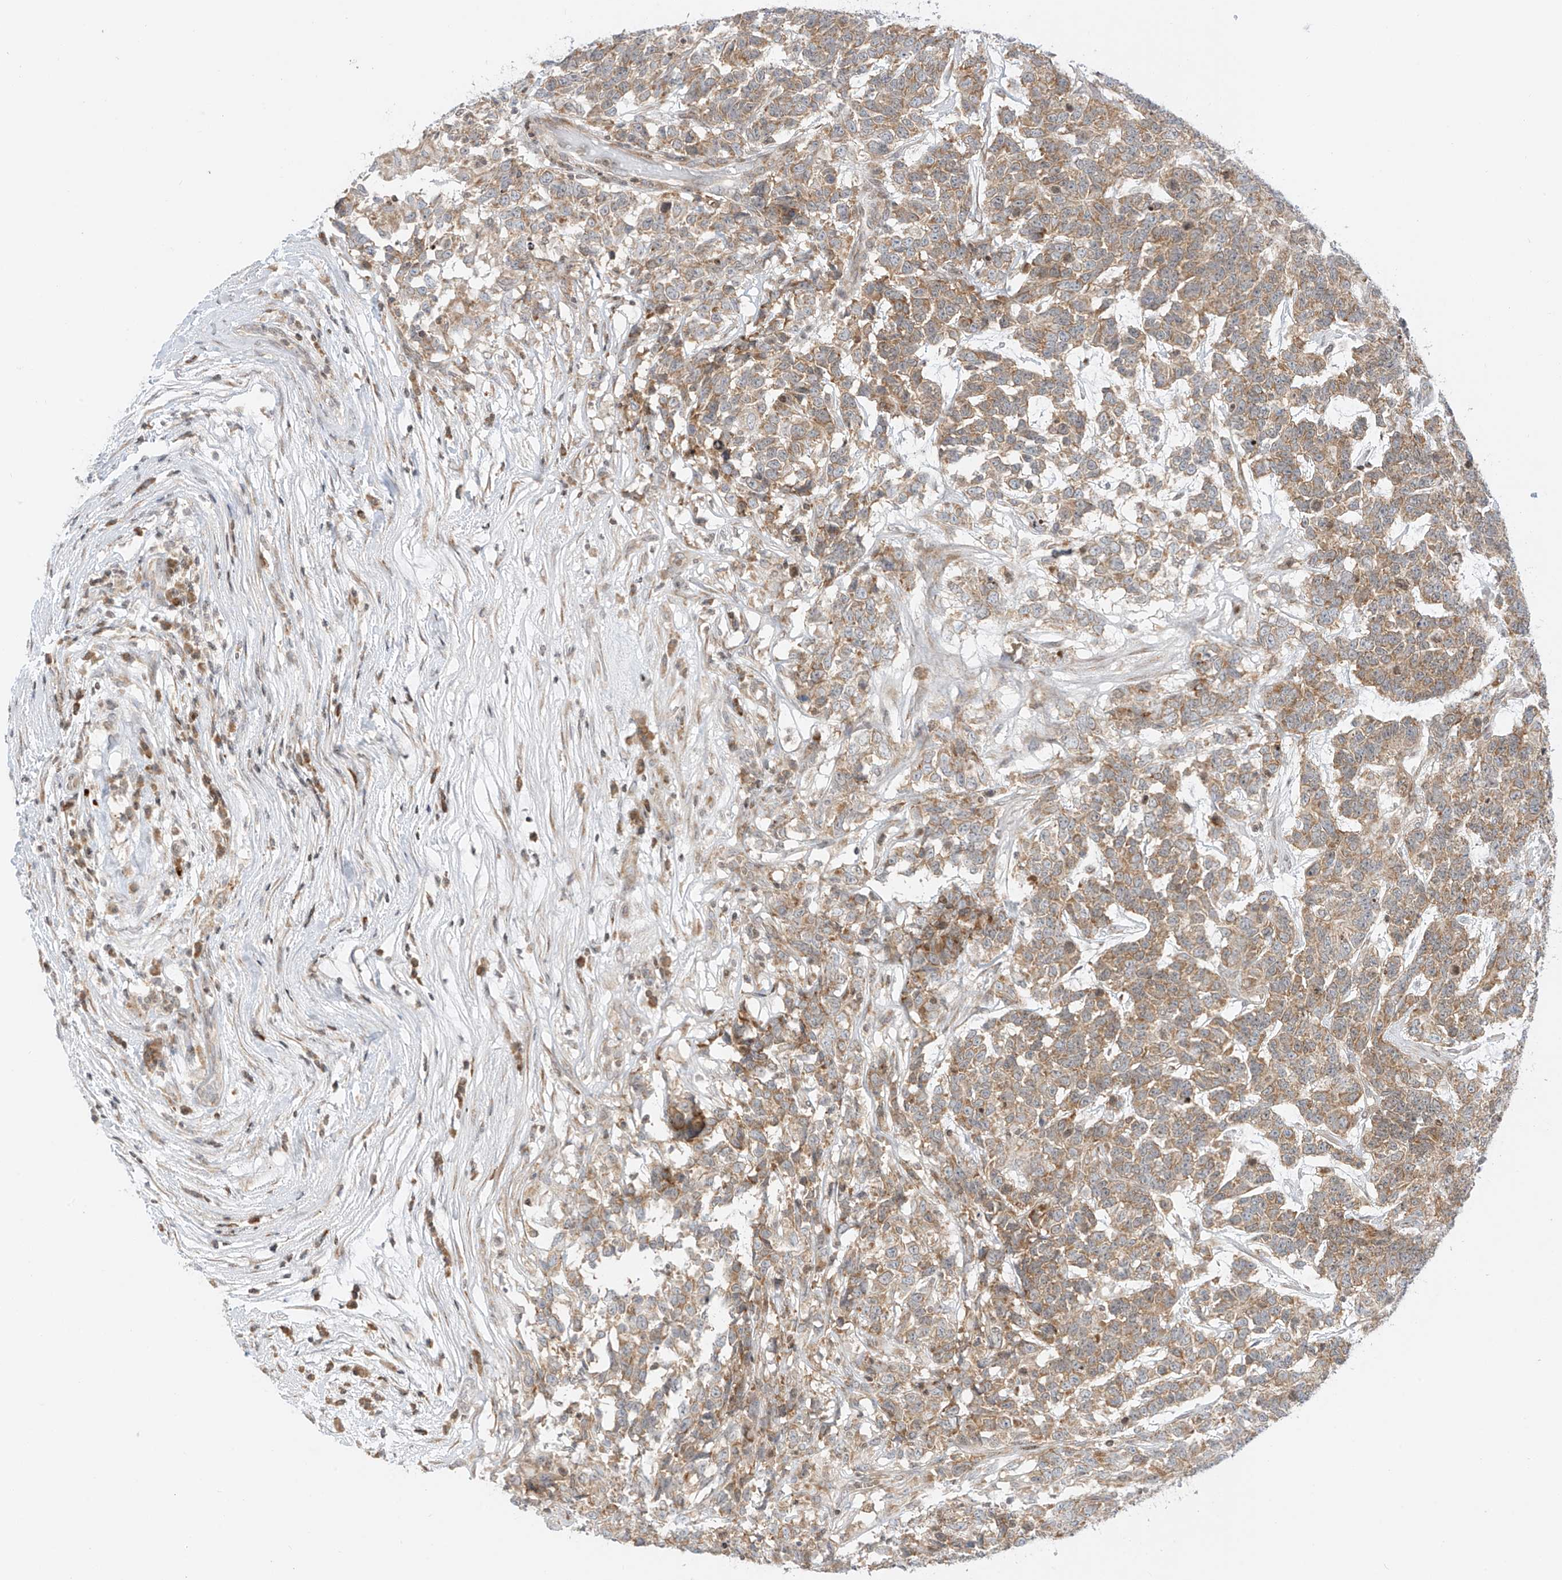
{"staining": {"intensity": "moderate", "quantity": ">75%", "location": "cytoplasmic/membranous"}, "tissue": "testis cancer", "cell_type": "Tumor cells", "image_type": "cancer", "snomed": [{"axis": "morphology", "description": "Carcinoma, Embryonal, NOS"}, {"axis": "topography", "description": "Testis"}], "caption": "Embryonal carcinoma (testis) was stained to show a protein in brown. There is medium levels of moderate cytoplasmic/membranous expression in approximately >75% of tumor cells.", "gene": "EDF1", "patient": {"sex": "male", "age": 26}}